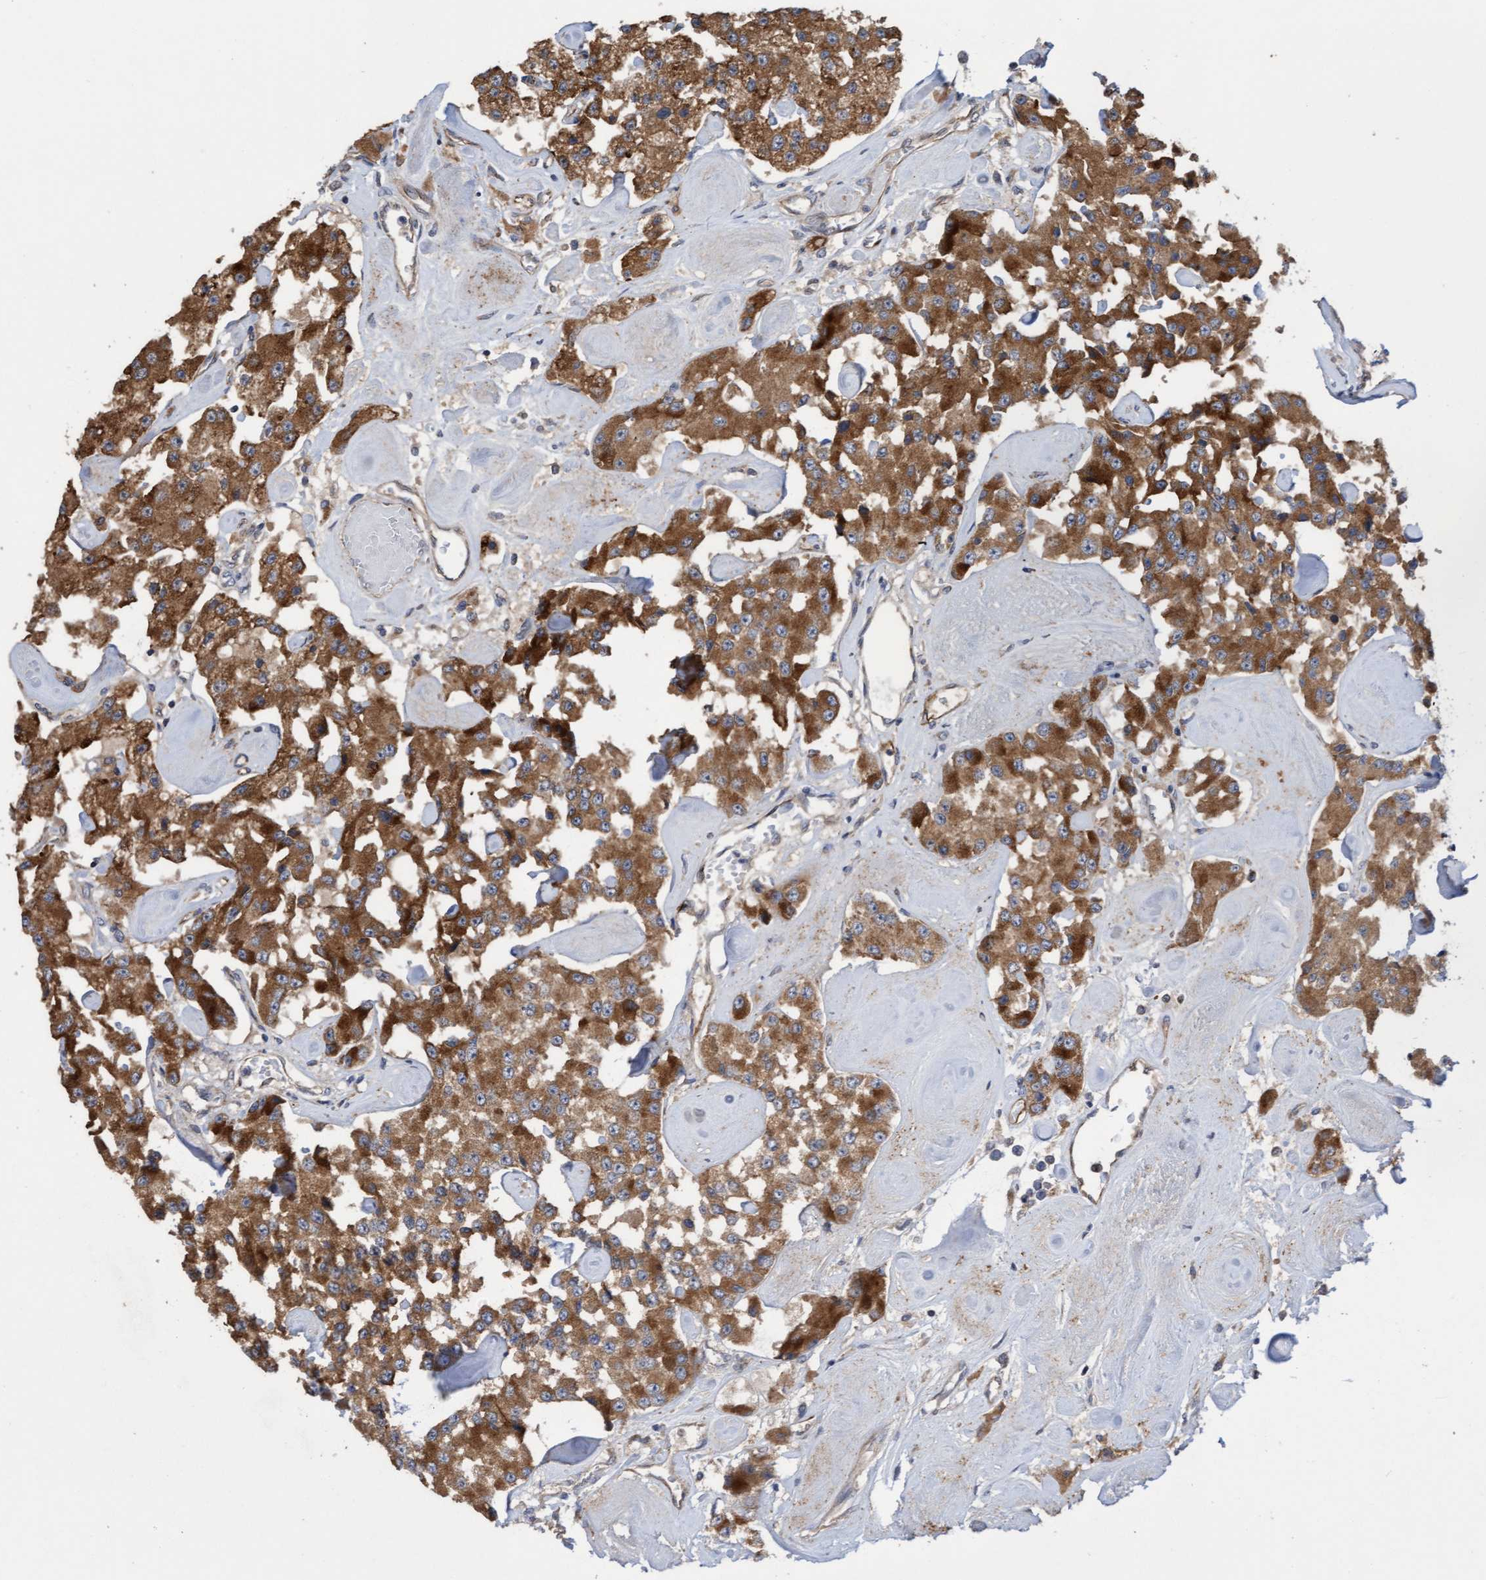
{"staining": {"intensity": "moderate", "quantity": ">75%", "location": "cytoplasmic/membranous"}, "tissue": "carcinoid", "cell_type": "Tumor cells", "image_type": "cancer", "snomed": [{"axis": "morphology", "description": "Carcinoid, malignant, NOS"}, {"axis": "topography", "description": "Pancreas"}], "caption": "High-magnification brightfield microscopy of malignant carcinoid stained with DAB (brown) and counterstained with hematoxylin (blue). tumor cells exhibit moderate cytoplasmic/membranous expression is seen in approximately>75% of cells.", "gene": "ITFG1", "patient": {"sex": "male", "age": 41}}